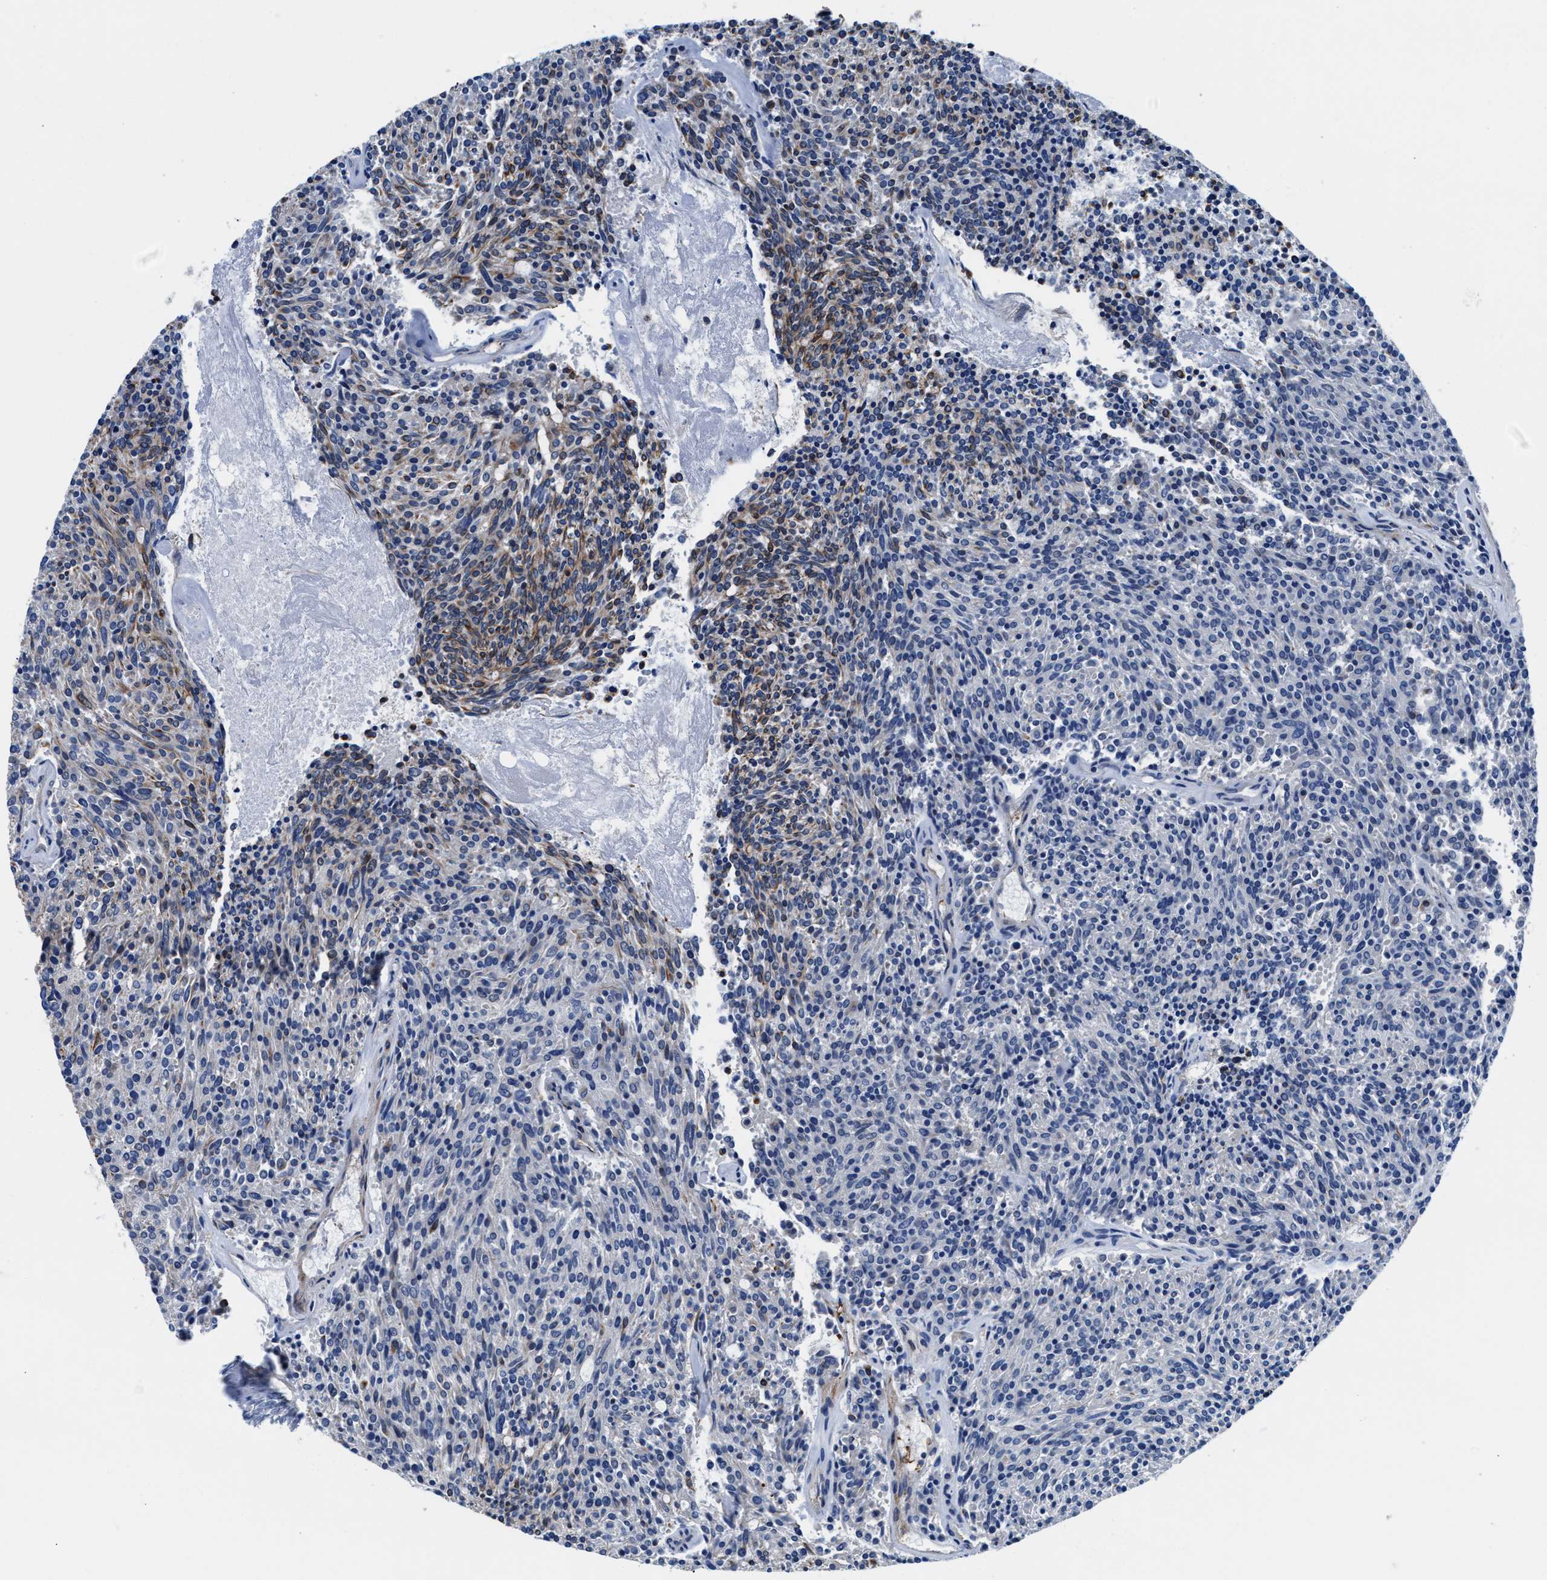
{"staining": {"intensity": "moderate", "quantity": "<25%", "location": "cytoplasmic/membranous"}, "tissue": "carcinoid", "cell_type": "Tumor cells", "image_type": "cancer", "snomed": [{"axis": "morphology", "description": "Carcinoid, malignant, NOS"}, {"axis": "topography", "description": "Pancreas"}], "caption": "Malignant carcinoid stained for a protein reveals moderate cytoplasmic/membranous positivity in tumor cells. The protein of interest is stained brown, and the nuclei are stained in blue (DAB IHC with brightfield microscopy, high magnification).", "gene": "PARG", "patient": {"sex": "female", "age": 54}}